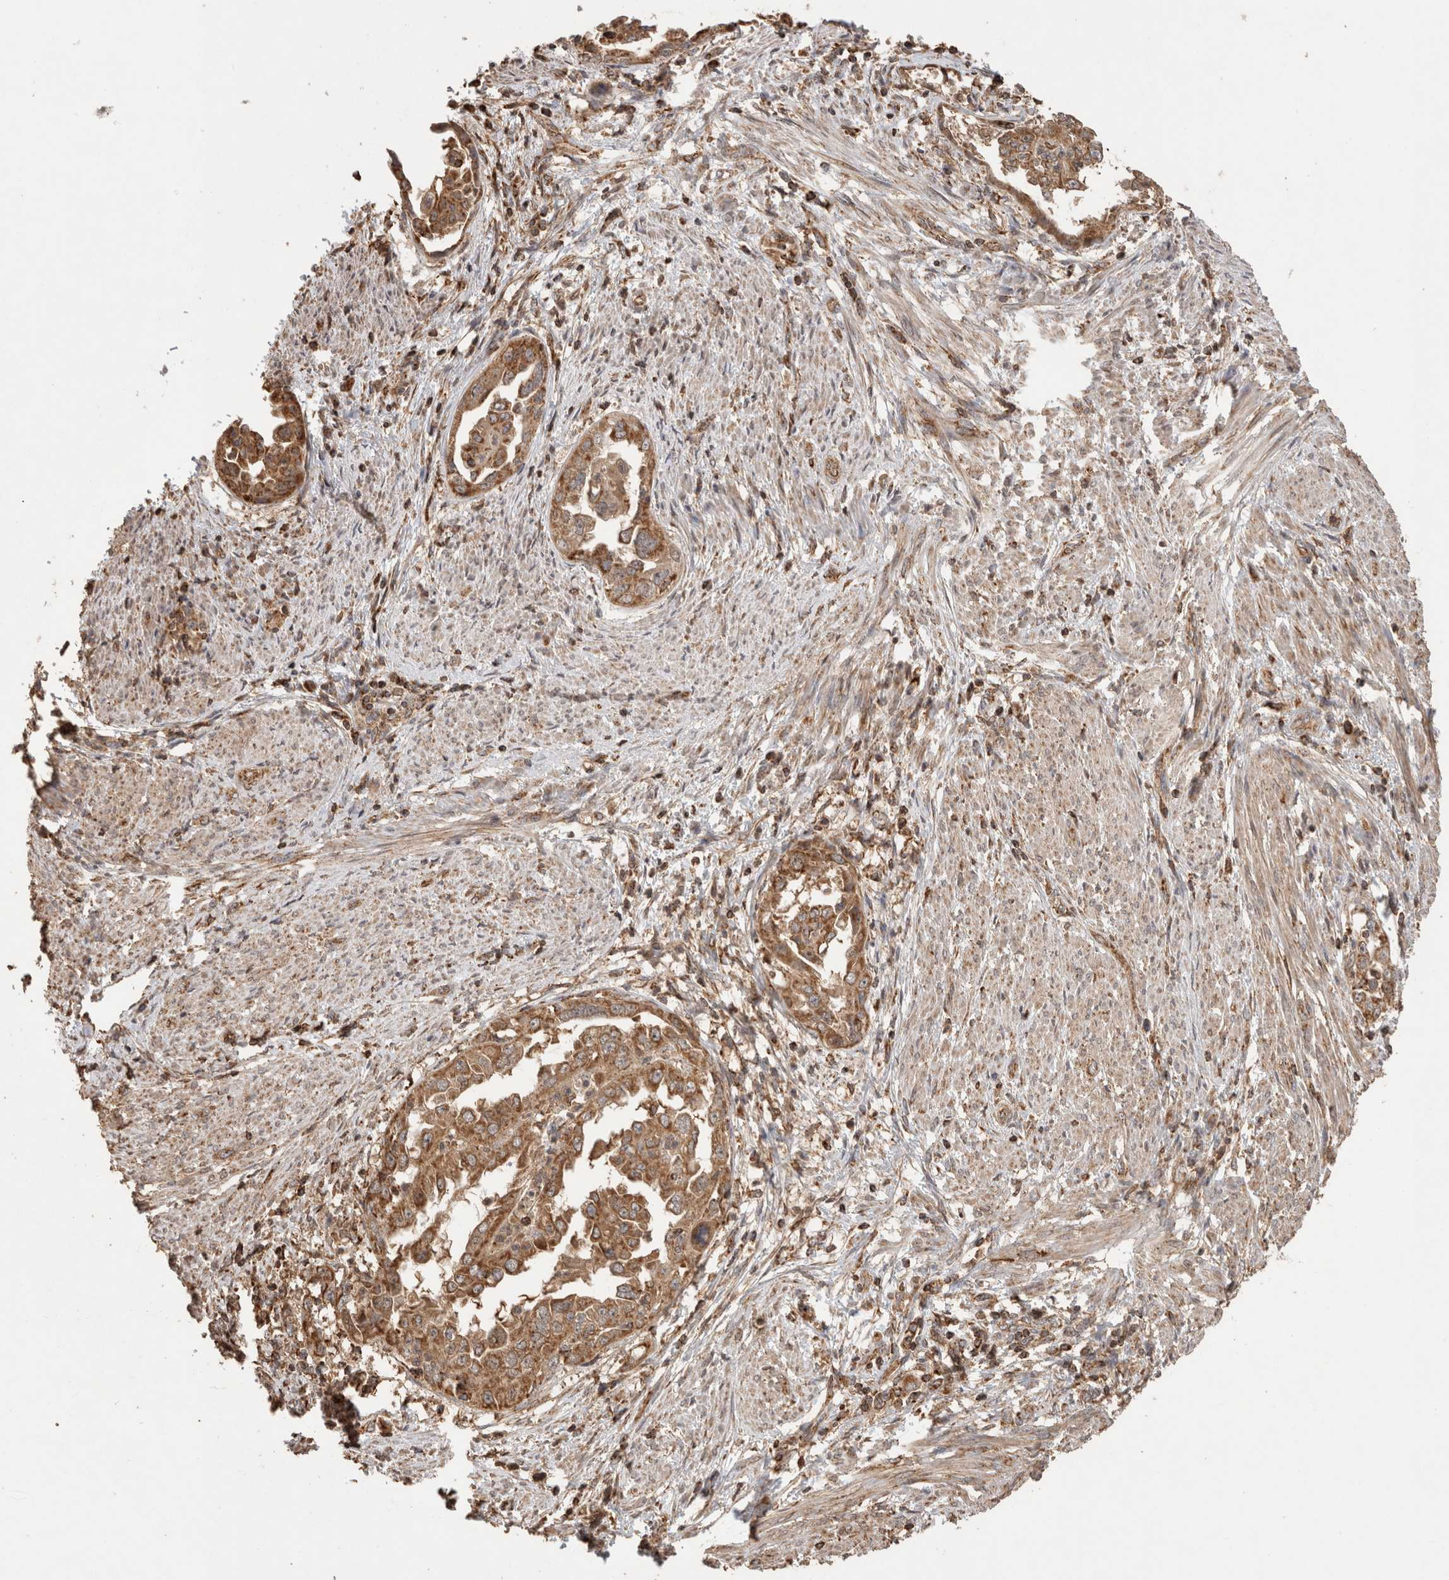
{"staining": {"intensity": "strong", "quantity": ">75%", "location": "cytoplasmic/membranous"}, "tissue": "endometrial cancer", "cell_type": "Tumor cells", "image_type": "cancer", "snomed": [{"axis": "morphology", "description": "Adenocarcinoma, NOS"}, {"axis": "topography", "description": "Endometrium"}], "caption": "The micrograph demonstrates staining of adenocarcinoma (endometrial), revealing strong cytoplasmic/membranous protein expression (brown color) within tumor cells.", "gene": "IMMP2L", "patient": {"sex": "female", "age": 85}}